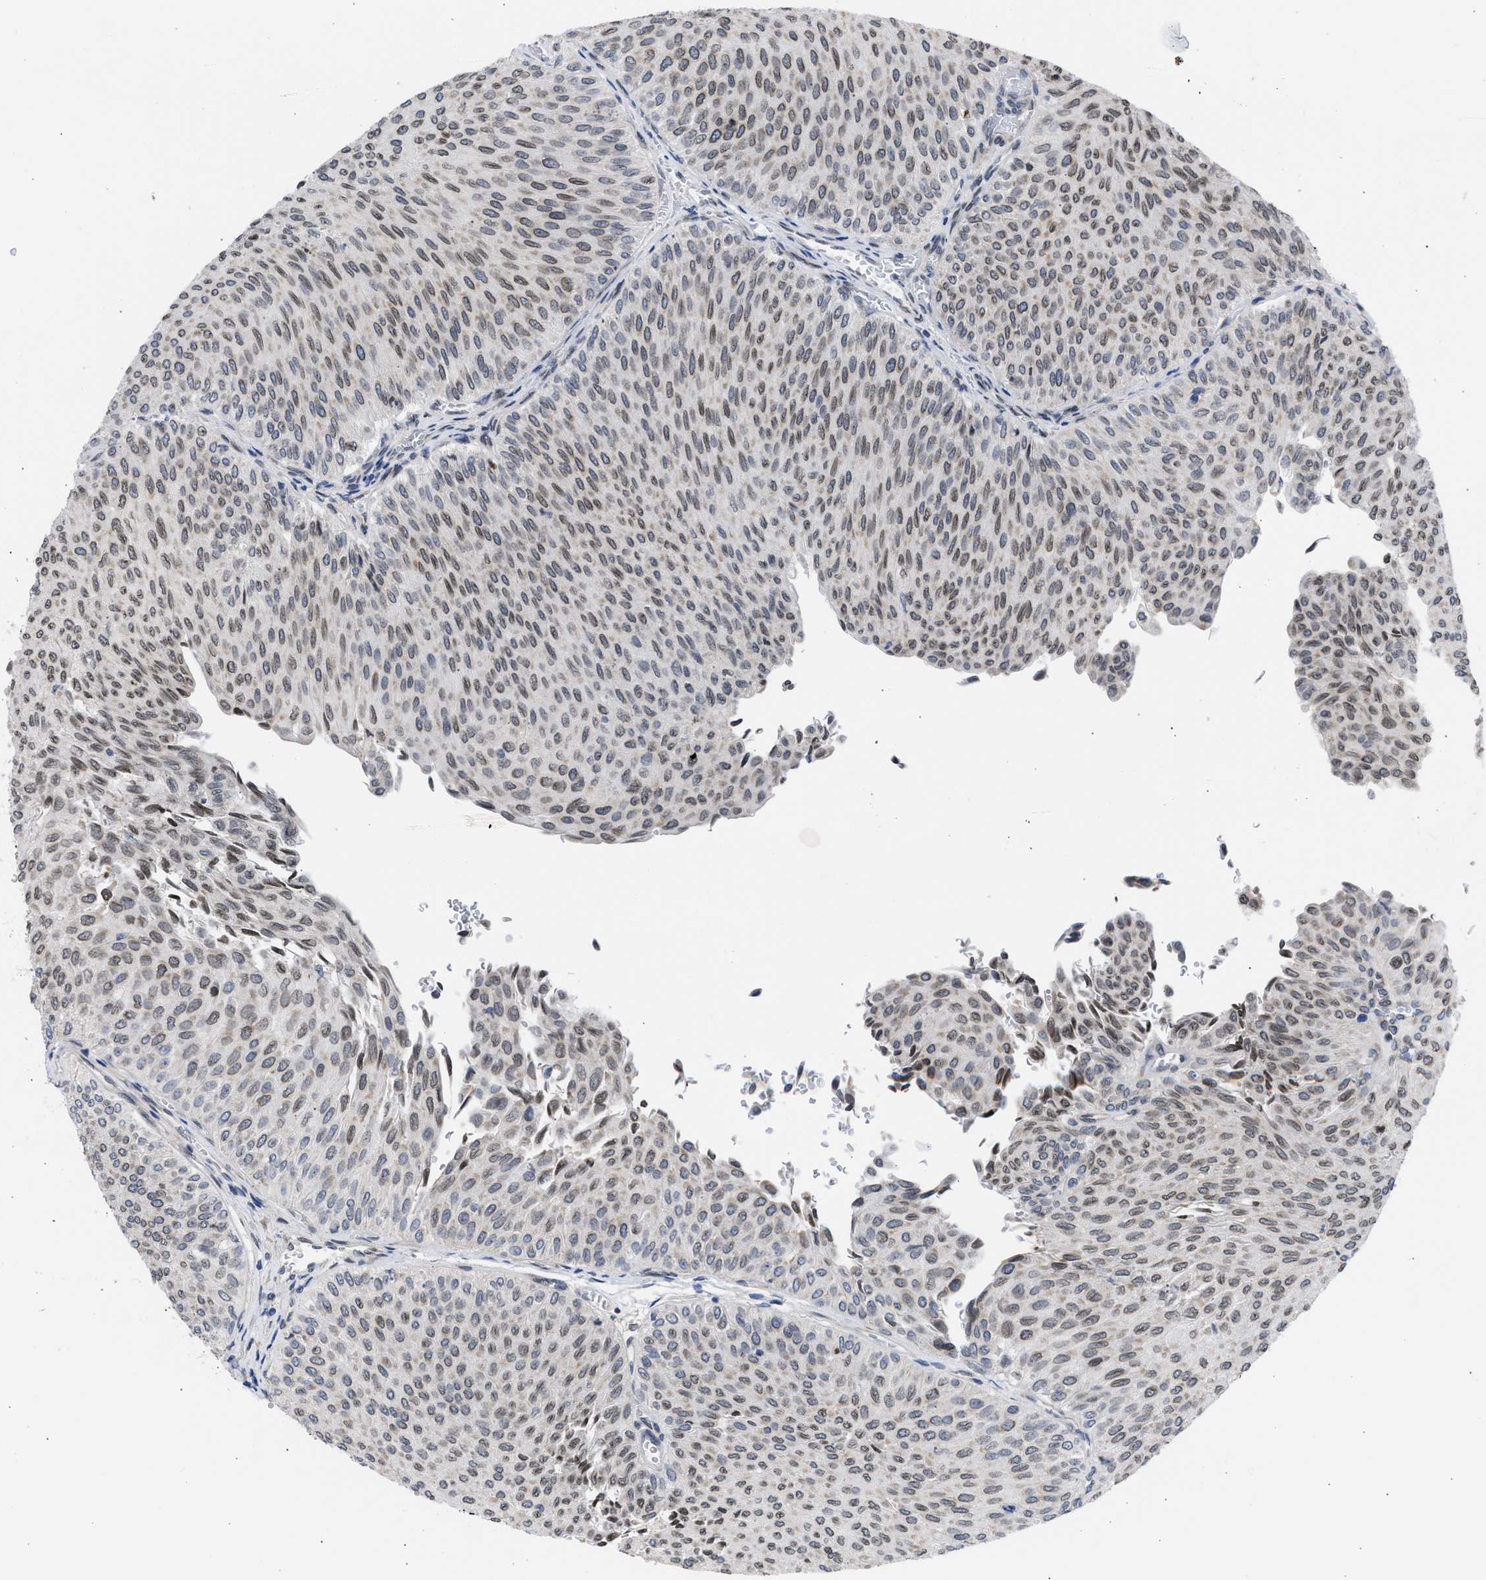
{"staining": {"intensity": "weak", "quantity": "25%-75%", "location": "cytoplasmic/membranous,nuclear"}, "tissue": "urothelial cancer", "cell_type": "Tumor cells", "image_type": "cancer", "snomed": [{"axis": "morphology", "description": "Urothelial carcinoma, Low grade"}, {"axis": "topography", "description": "Urinary bladder"}], "caption": "High-magnification brightfield microscopy of low-grade urothelial carcinoma stained with DAB (brown) and counterstained with hematoxylin (blue). tumor cells exhibit weak cytoplasmic/membranous and nuclear expression is appreciated in about25%-75% of cells. The protein of interest is stained brown, and the nuclei are stained in blue (DAB IHC with brightfield microscopy, high magnification).", "gene": "NUP35", "patient": {"sex": "male", "age": 78}}